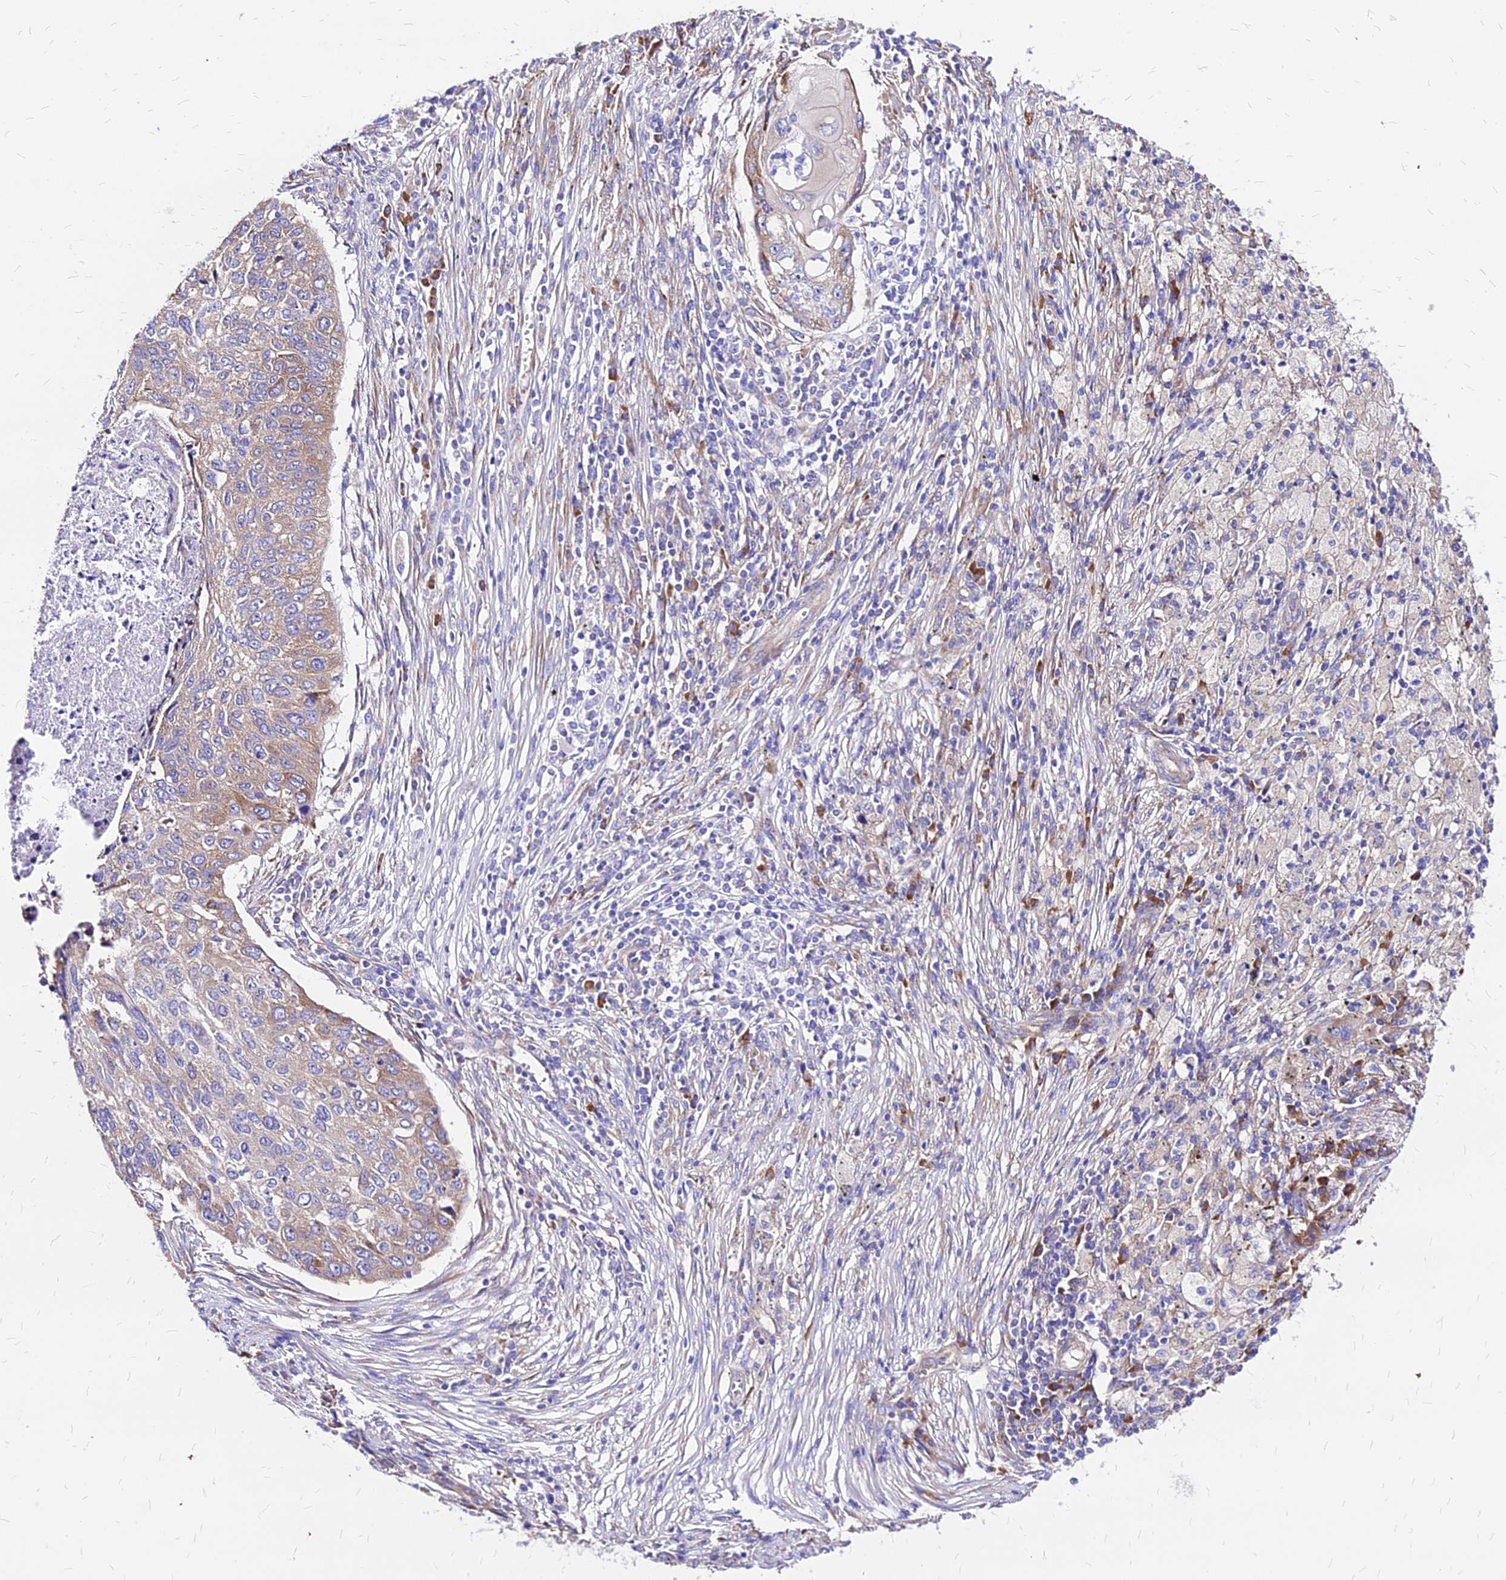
{"staining": {"intensity": "negative", "quantity": "none", "location": "none"}, "tissue": "lung cancer", "cell_type": "Tumor cells", "image_type": "cancer", "snomed": [{"axis": "morphology", "description": "Squamous cell carcinoma, NOS"}, {"axis": "topography", "description": "Lung"}], "caption": "This photomicrograph is of lung cancer (squamous cell carcinoma) stained with IHC to label a protein in brown with the nuclei are counter-stained blue. There is no expression in tumor cells. Nuclei are stained in blue.", "gene": "RPL19", "patient": {"sex": "female", "age": 63}}